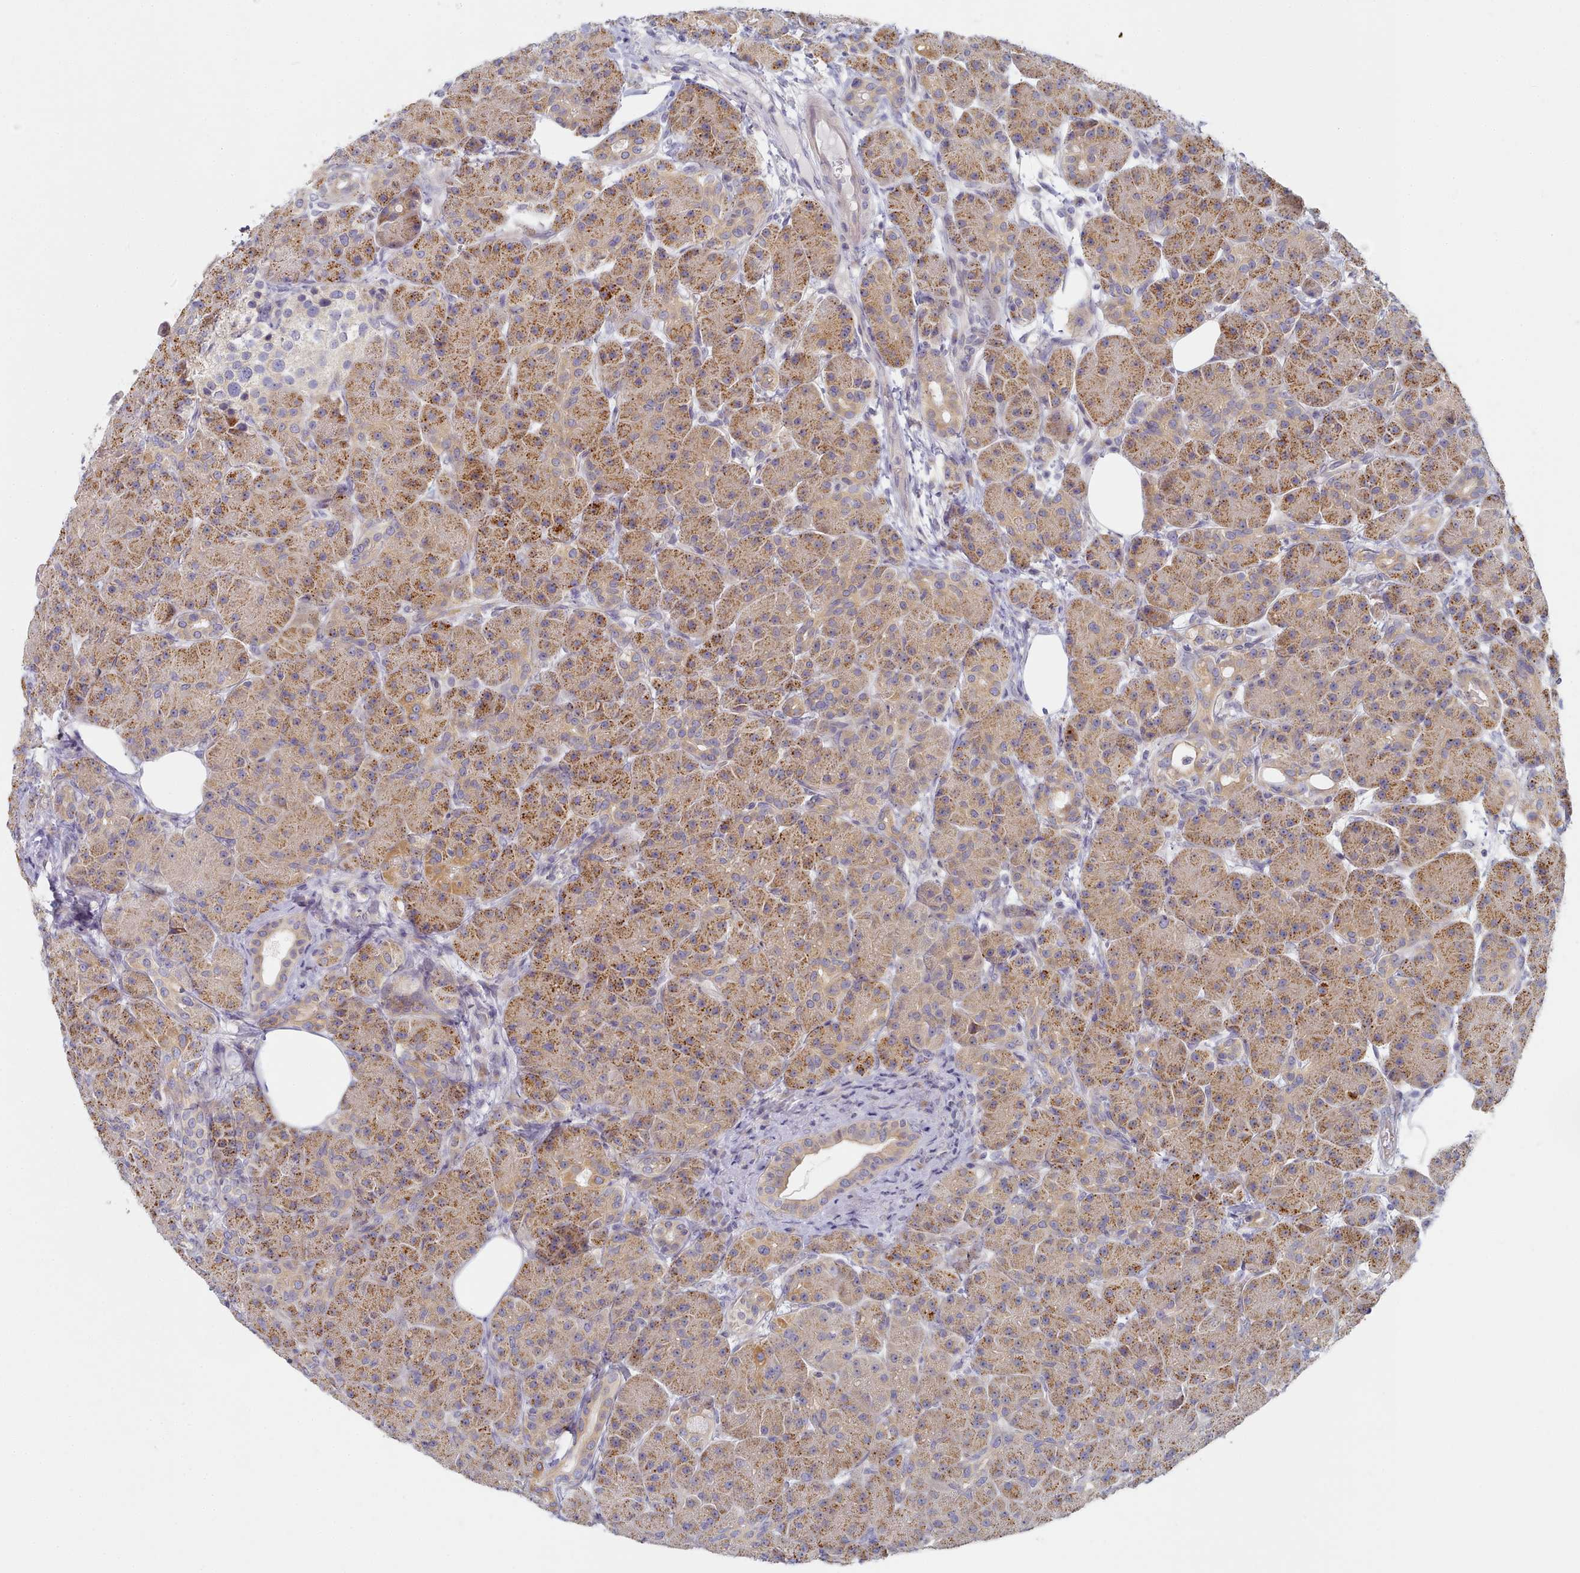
{"staining": {"intensity": "moderate", "quantity": ">75%", "location": "cytoplasmic/membranous"}, "tissue": "pancreas", "cell_type": "Exocrine glandular cells", "image_type": "normal", "snomed": [{"axis": "morphology", "description": "Normal tissue, NOS"}, {"axis": "topography", "description": "Pancreas"}], "caption": "A high-resolution histopathology image shows IHC staining of unremarkable pancreas, which exhibits moderate cytoplasmic/membranous positivity in approximately >75% of exocrine glandular cells. (DAB IHC with brightfield microscopy, high magnification).", "gene": "TYW1B", "patient": {"sex": "male", "age": 63}}